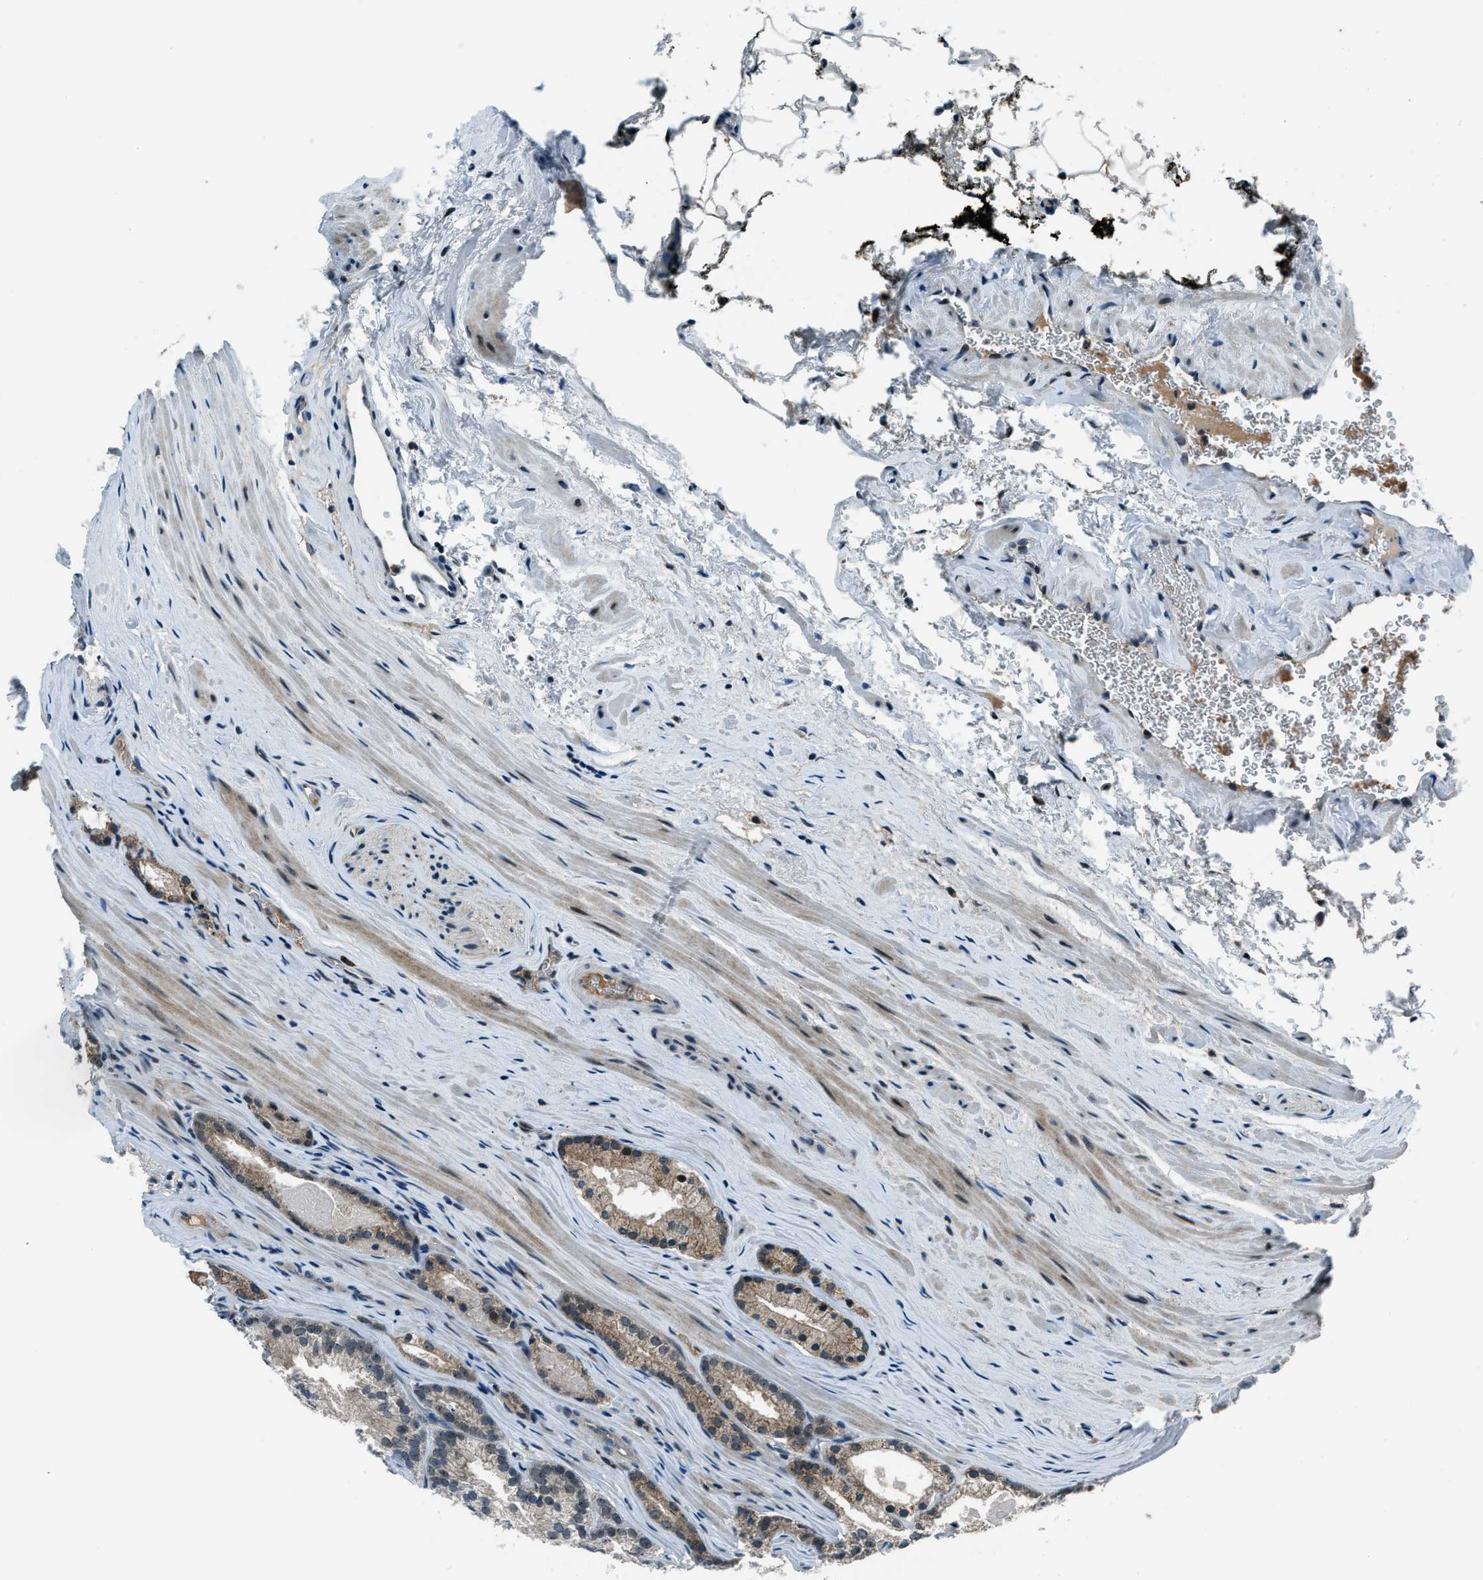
{"staining": {"intensity": "weak", "quantity": "25%-75%", "location": "cytoplasmic/membranous"}, "tissue": "prostate cancer", "cell_type": "Tumor cells", "image_type": "cancer", "snomed": [{"axis": "morphology", "description": "Adenocarcinoma, Low grade"}, {"axis": "topography", "description": "Prostate"}], "caption": "About 25%-75% of tumor cells in human prostate cancer demonstrate weak cytoplasmic/membranous protein expression as visualized by brown immunohistochemical staining.", "gene": "ACTL9", "patient": {"sex": "male", "age": 59}}